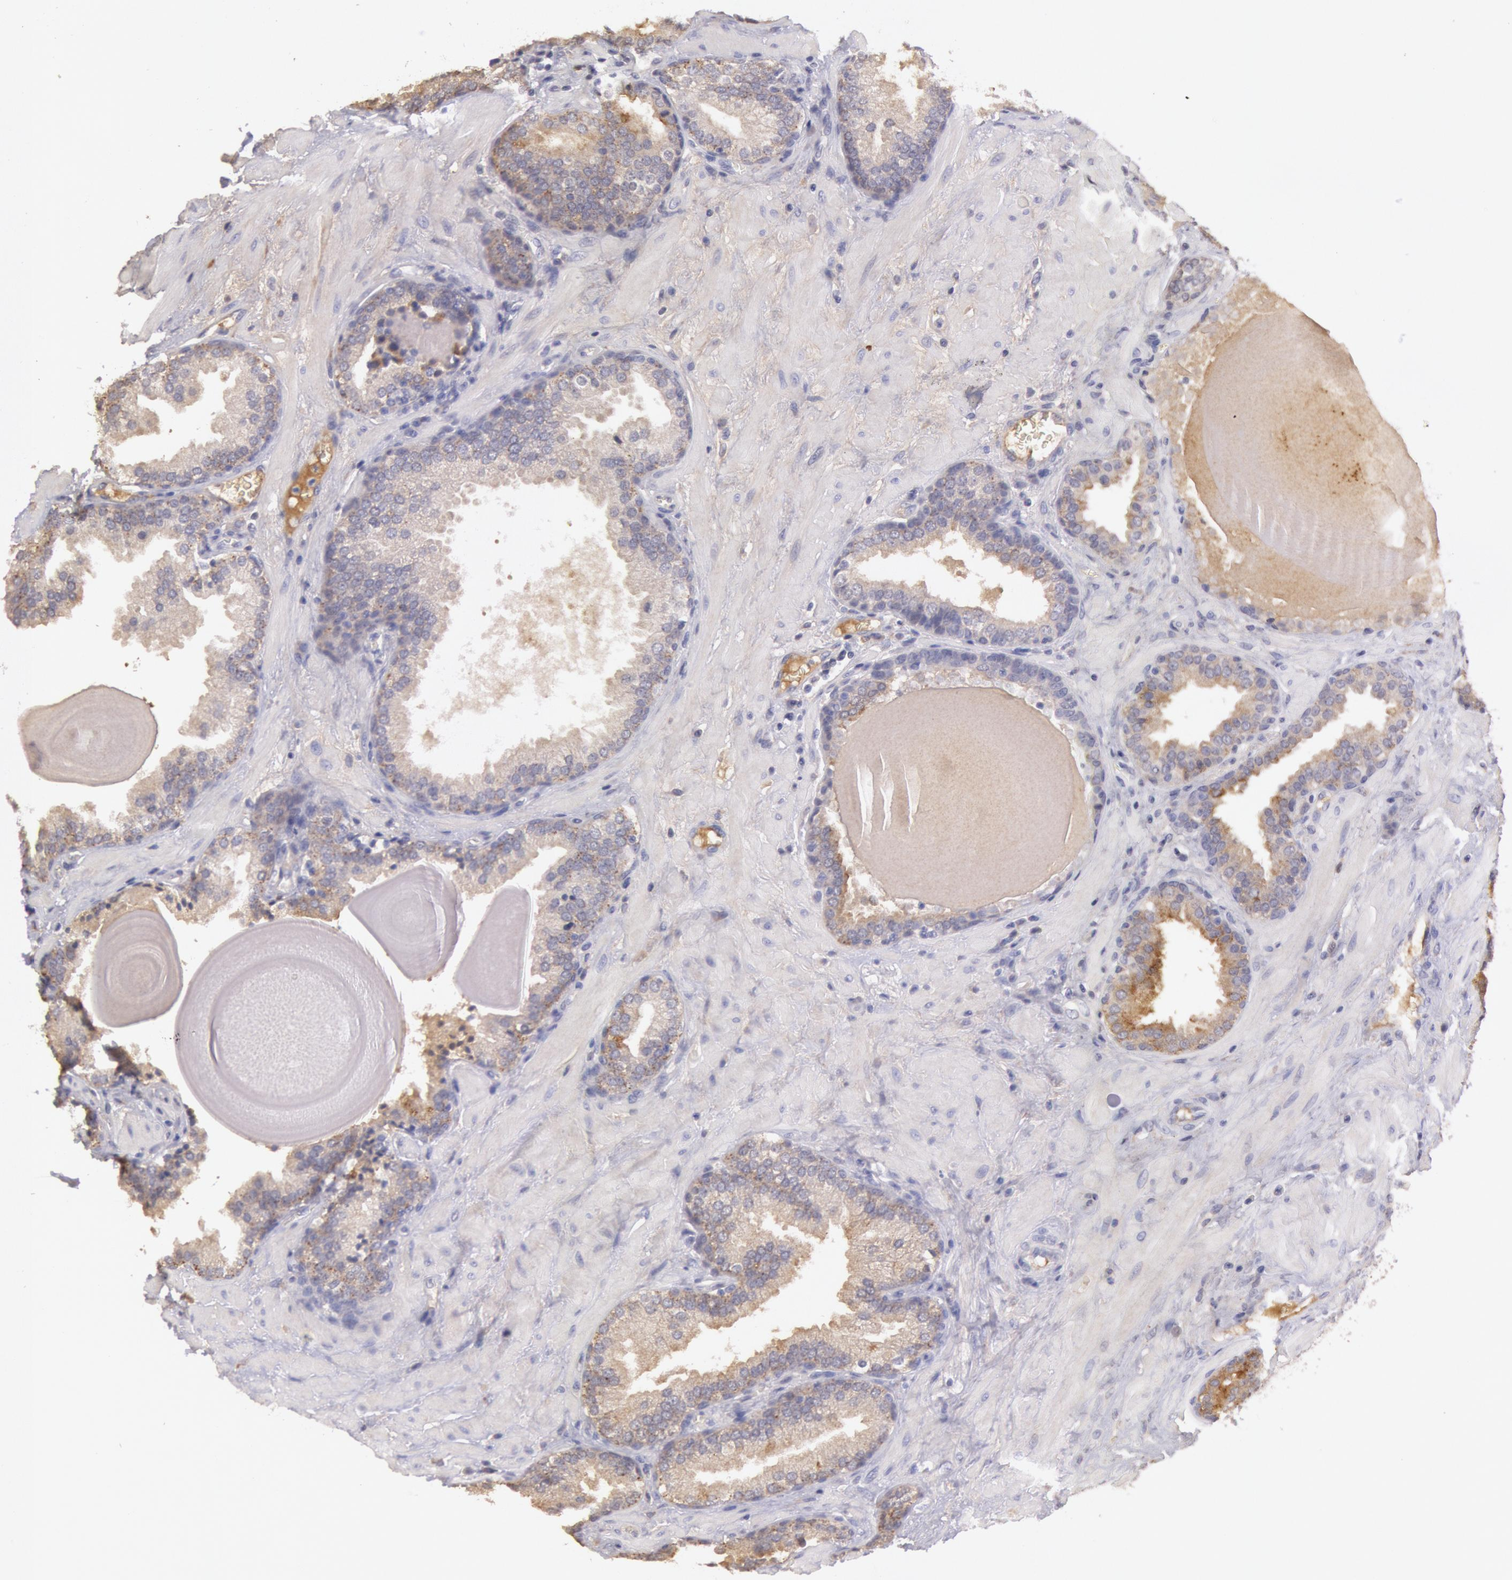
{"staining": {"intensity": "negative", "quantity": "none", "location": "none"}, "tissue": "prostate", "cell_type": "Glandular cells", "image_type": "normal", "snomed": [{"axis": "morphology", "description": "Normal tissue, NOS"}, {"axis": "topography", "description": "Prostate"}], "caption": "Human prostate stained for a protein using immunohistochemistry (IHC) demonstrates no expression in glandular cells.", "gene": "C1R", "patient": {"sex": "male", "age": 51}}